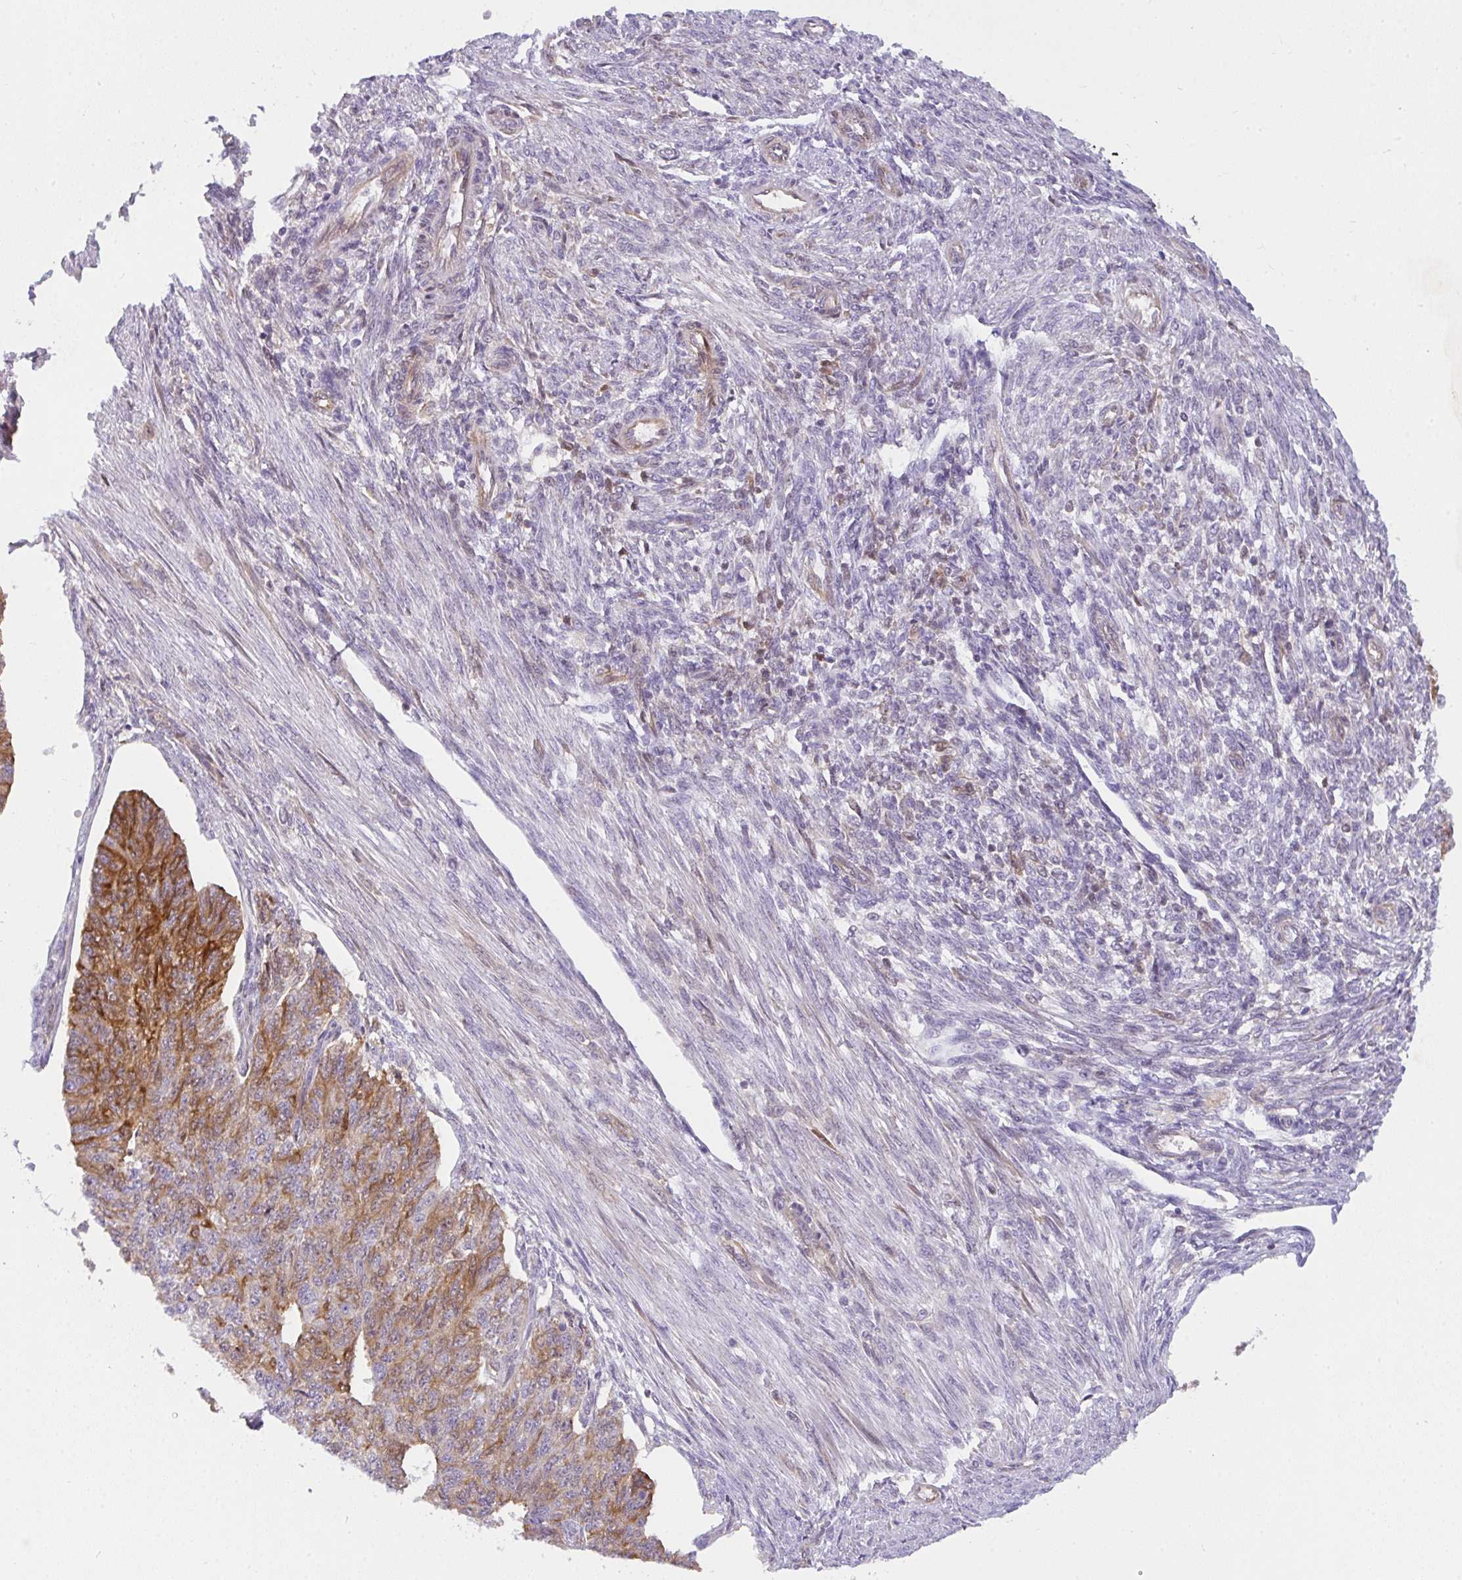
{"staining": {"intensity": "strong", "quantity": "25%-75%", "location": "cytoplasmic/membranous"}, "tissue": "endometrial cancer", "cell_type": "Tumor cells", "image_type": "cancer", "snomed": [{"axis": "morphology", "description": "Adenocarcinoma, NOS"}, {"axis": "topography", "description": "Endometrium"}], "caption": "This is a micrograph of immunohistochemistry staining of adenocarcinoma (endometrial), which shows strong positivity in the cytoplasmic/membranous of tumor cells.", "gene": "COX7B", "patient": {"sex": "female", "age": 32}}